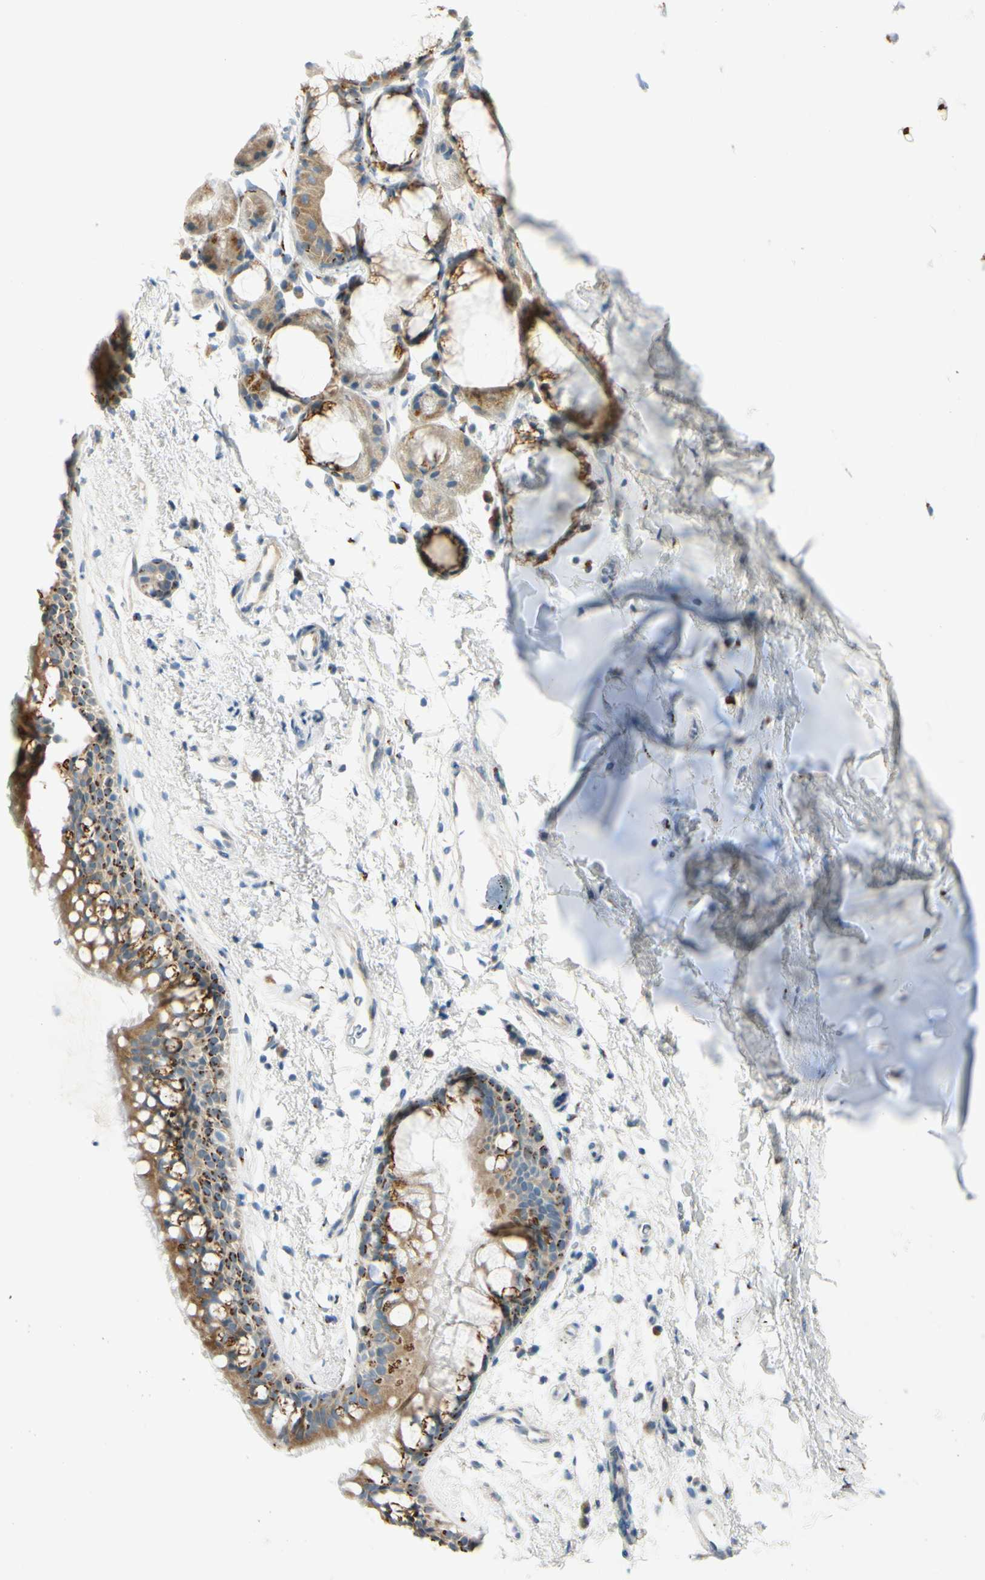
{"staining": {"intensity": "moderate", "quantity": ">75%", "location": "cytoplasmic/membranous"}, "tissue": "bronchus", "cell_type": "Respiratory epithelial cells", "image_type": "normal", "snomed": [{"axis": "morphology", "description": "Normal tissue, NOS"}, {"axis": "topography", "description": "Bronchus"}], "caption": "A high-resolution photomicrograph shows immunohistochemistry staining of normal bronchus, which exhibits moderate cytoplasmic/membranous expression in about >75% of respiratory epithelial cells.", "gene": "GALNT5", "patient": {"sex": "female", "age": 54}}